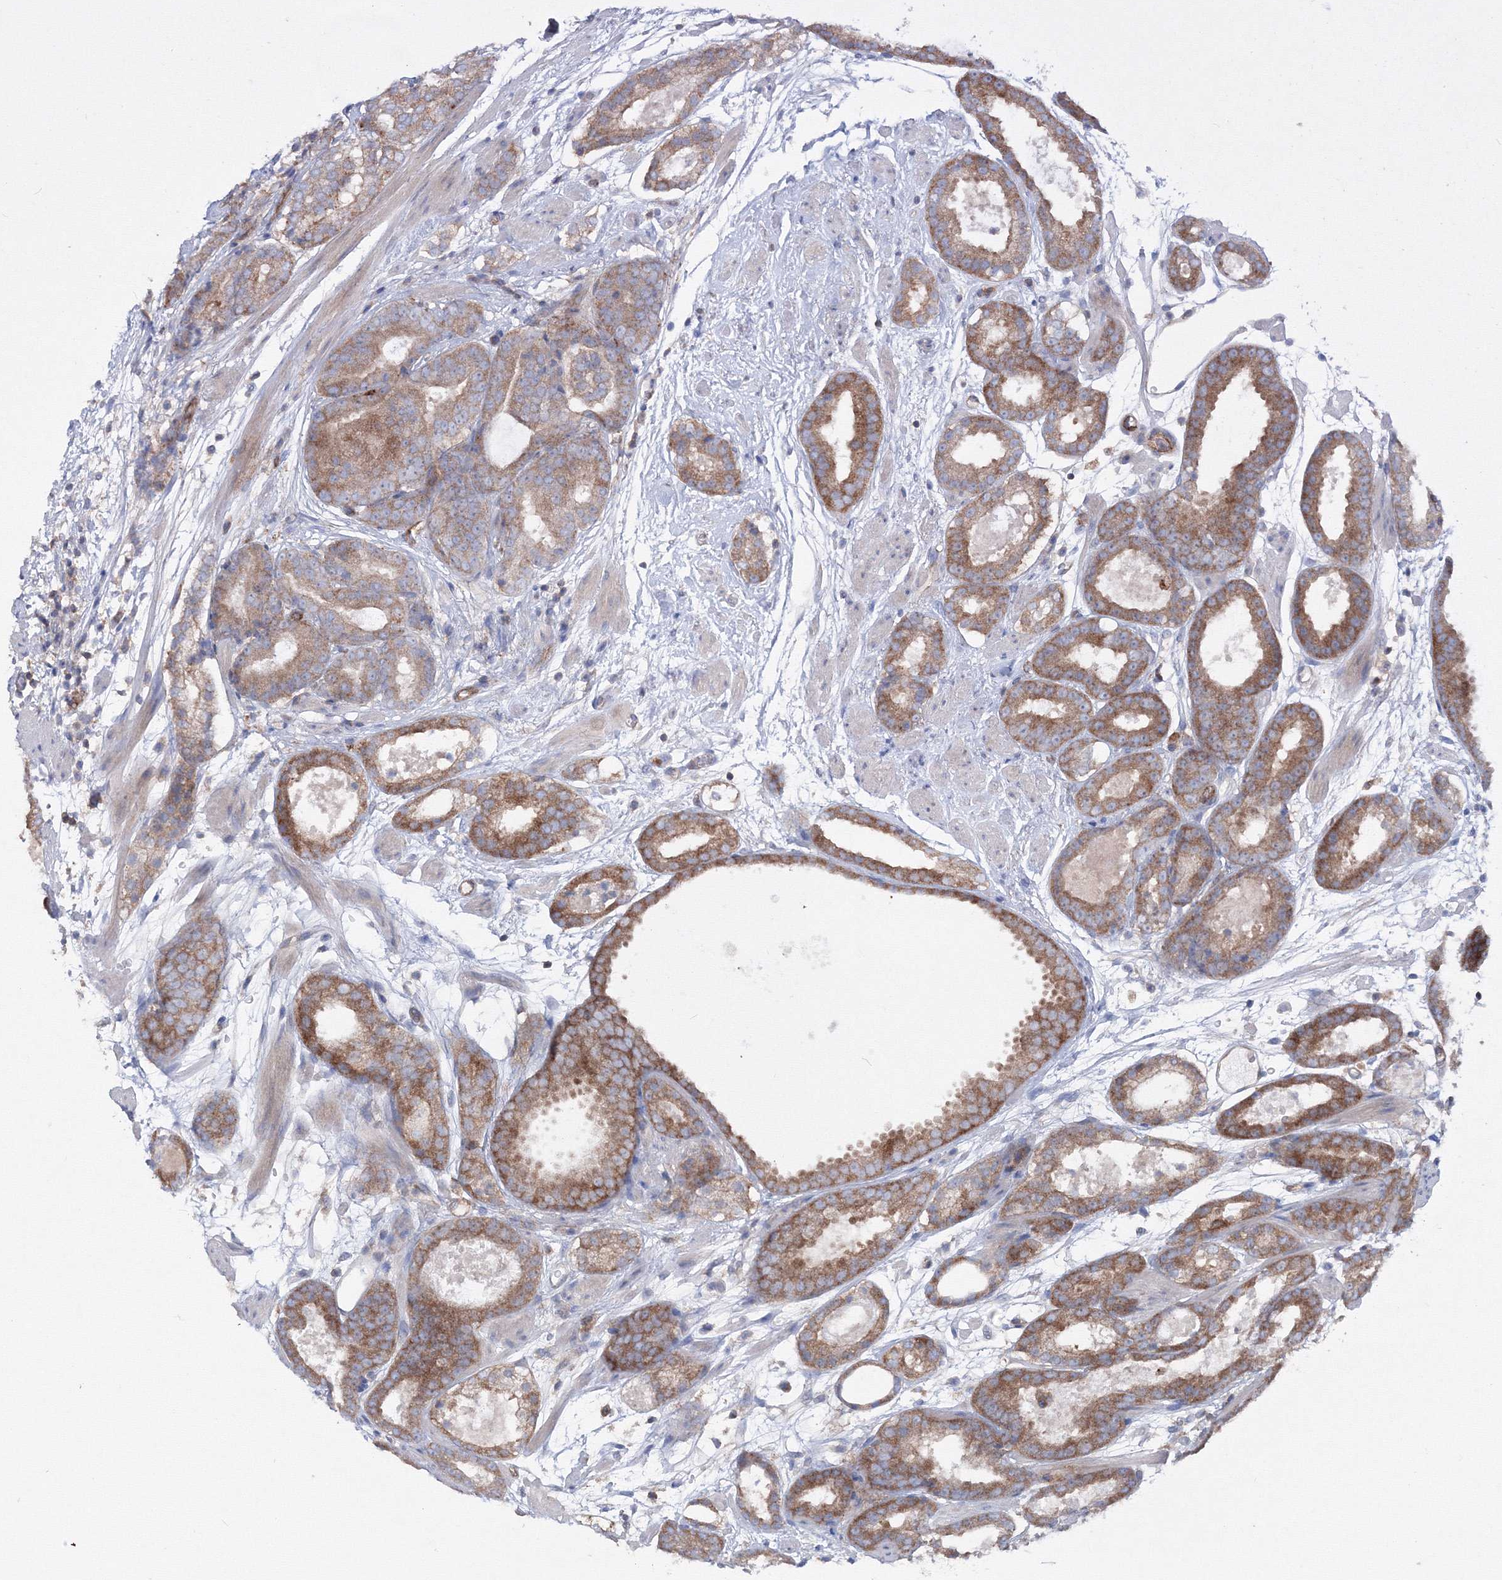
{"staining": {"intensity": "moderate", "quantity": ">75%", "location": "cytoplasmic/membranous"}, "tissue": "prostate cancer", "cell_type": "Tumor cells", "image_type": "cancer", "snomed": [{"axis": "morphology", "description": "Adenocarcinoma, Low grade"}, {"axis": "topography", "description": "Prostate"}], "caption": "Moderate cytoplasmic/membranous positivity for a protein is appreciated in approximately >75% of tumor cells of prostate cancer using immunohistochemistry (IHC).", "gene": "GGA2", "patient": {"sex": "male", "age": 69}}